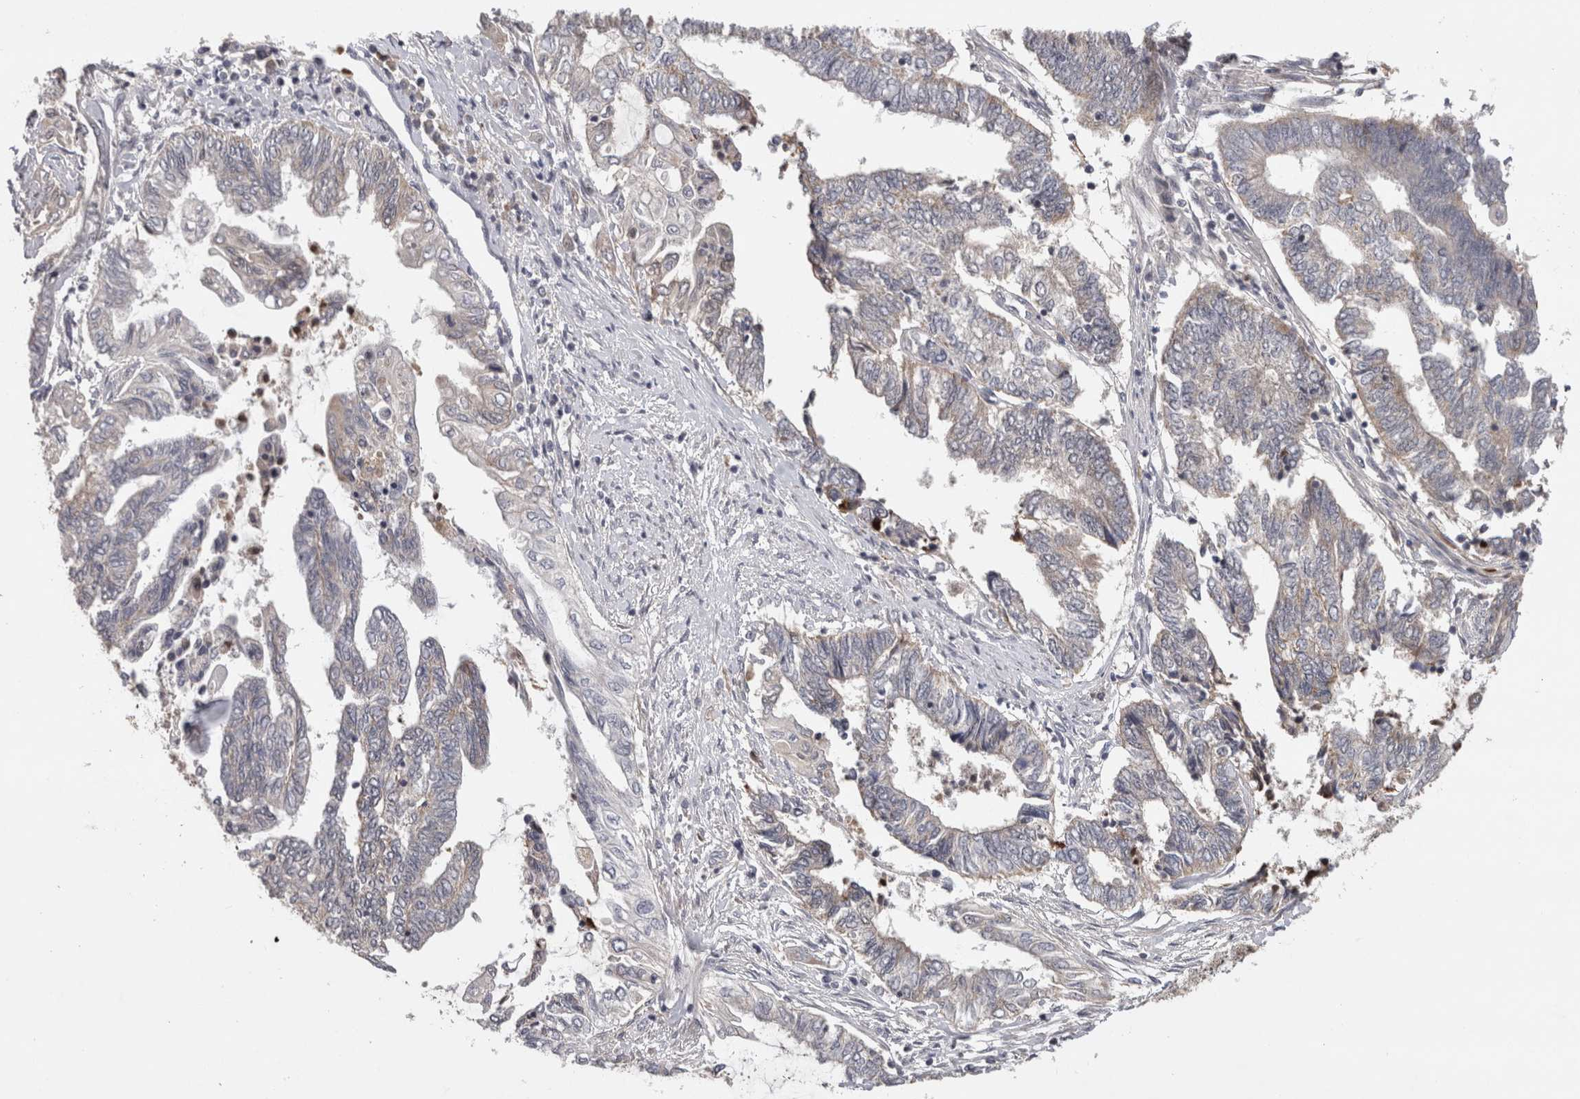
{"staining": {"intensity": "weak", "quantity": "<25%", "location": "cytoplasmic/membranous"}, "tissue": "endometrial cancer", "cell_type": "Tumor cells", "image_type": "cancer", "snomed": [{"axis": "morphology", "description": "Adenocarcinoma, NOS"}, {"axis": "topography", "description": "Uterus"}, {"axis": "topography", "description": "Endometrium"}], "caption": "Tumor cells are negative for protein expression in human endometrial cancer (adenocarcinoma). (IHC, brightfield microscopy, high magnification).", "gene": "ACAT2", "patient": {"sex": "female", "age": 70}}